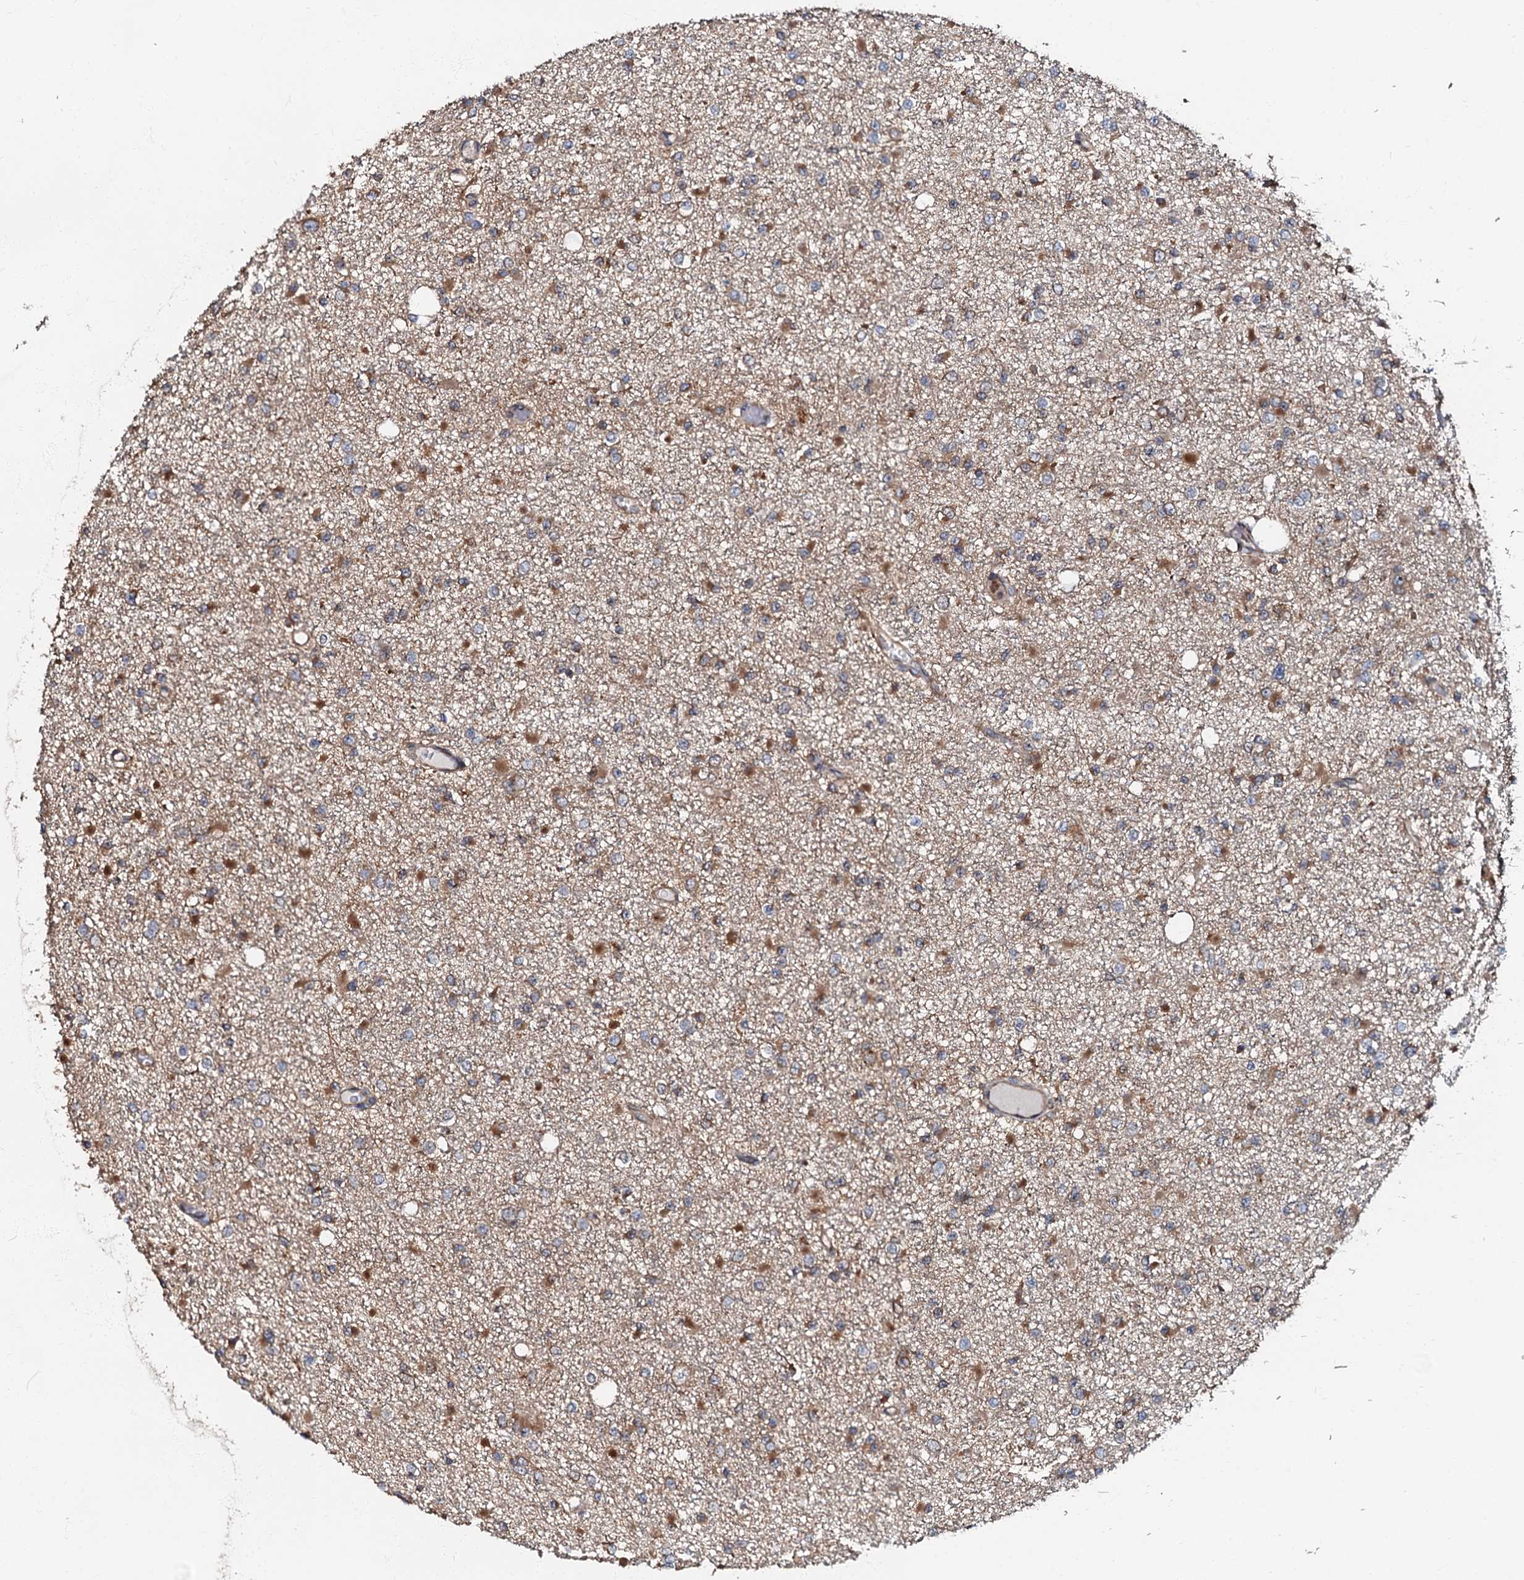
{"staining": {"intensity": "weak", "quantity": "<25%", "location": "cytoplasmic/membranous"}, "tissue": "glioma", "cell_type": "Tumor cells", "image_type": "cancer", "snomed": [{"axis": "morphology", "description": "Glioma, malignant, Low grade"}, {"axis": "topography", "description": "Brain"}], "caption": "Image shows no protein staining in tumor cells of glioma tissue. (DAB (3,3'-diaminobenzidine) IHC with hematoxylin counter stain).", "gene": "OSBP", "patient": {"sex": "female", "age": 22}}